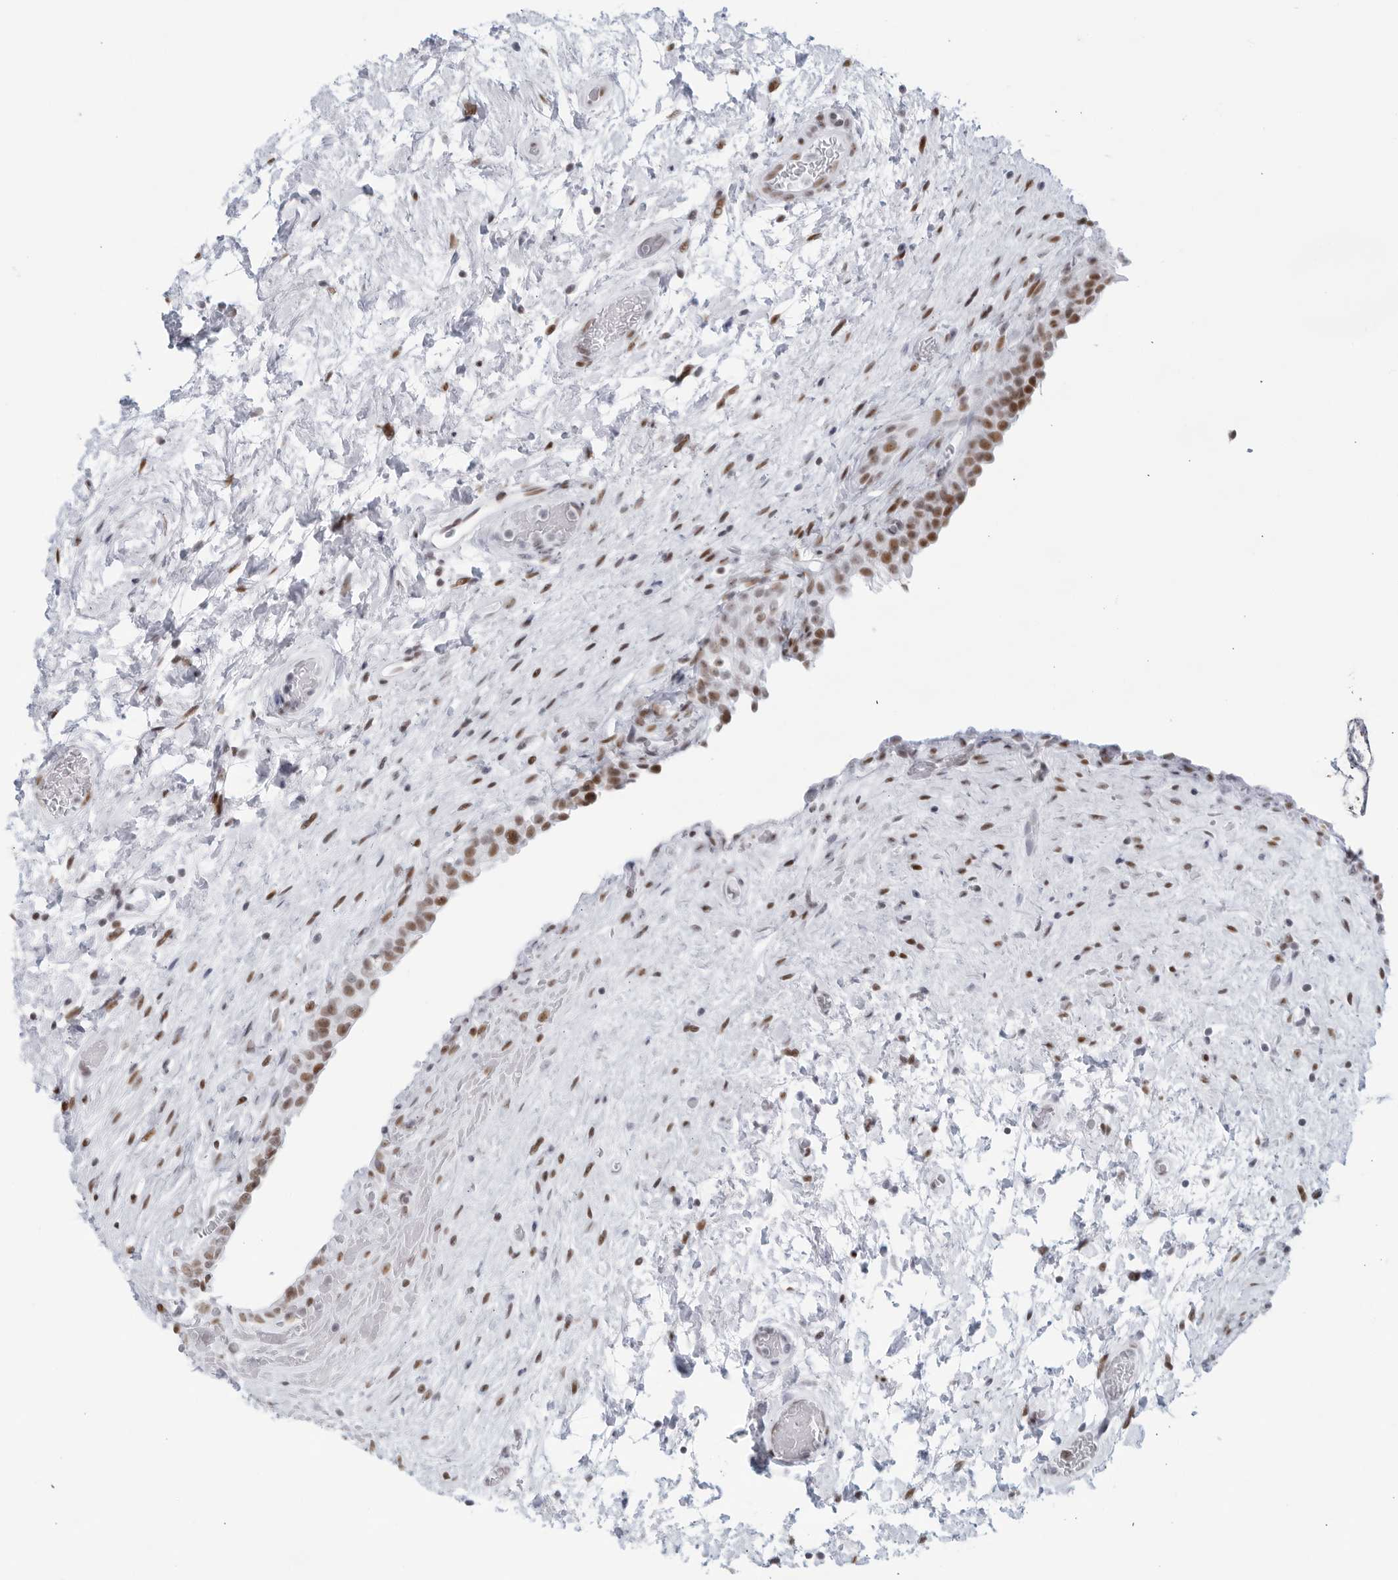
{"staining": {"intensity": "moderate", "quantity": ">75%", "location": "nuclear"}, "tissue": "urinary bladder", "cell_type": "Urothelial cells", "image_type": "normal", "snomed": [{"axis": "morphology", "description": "Normal tissue, NOS"}, {"axis": "topography", "description": "Urinary bladder"}], "caption": "A micrograph of urinary bladder stained for a protein displays moderate nuclear brown staining in urothelial cells. Ihc stains the protein in brown and the nuclei are stained blue.", "gene": "HP1BP3", "patient": {"sex": "male", "age": 74}}